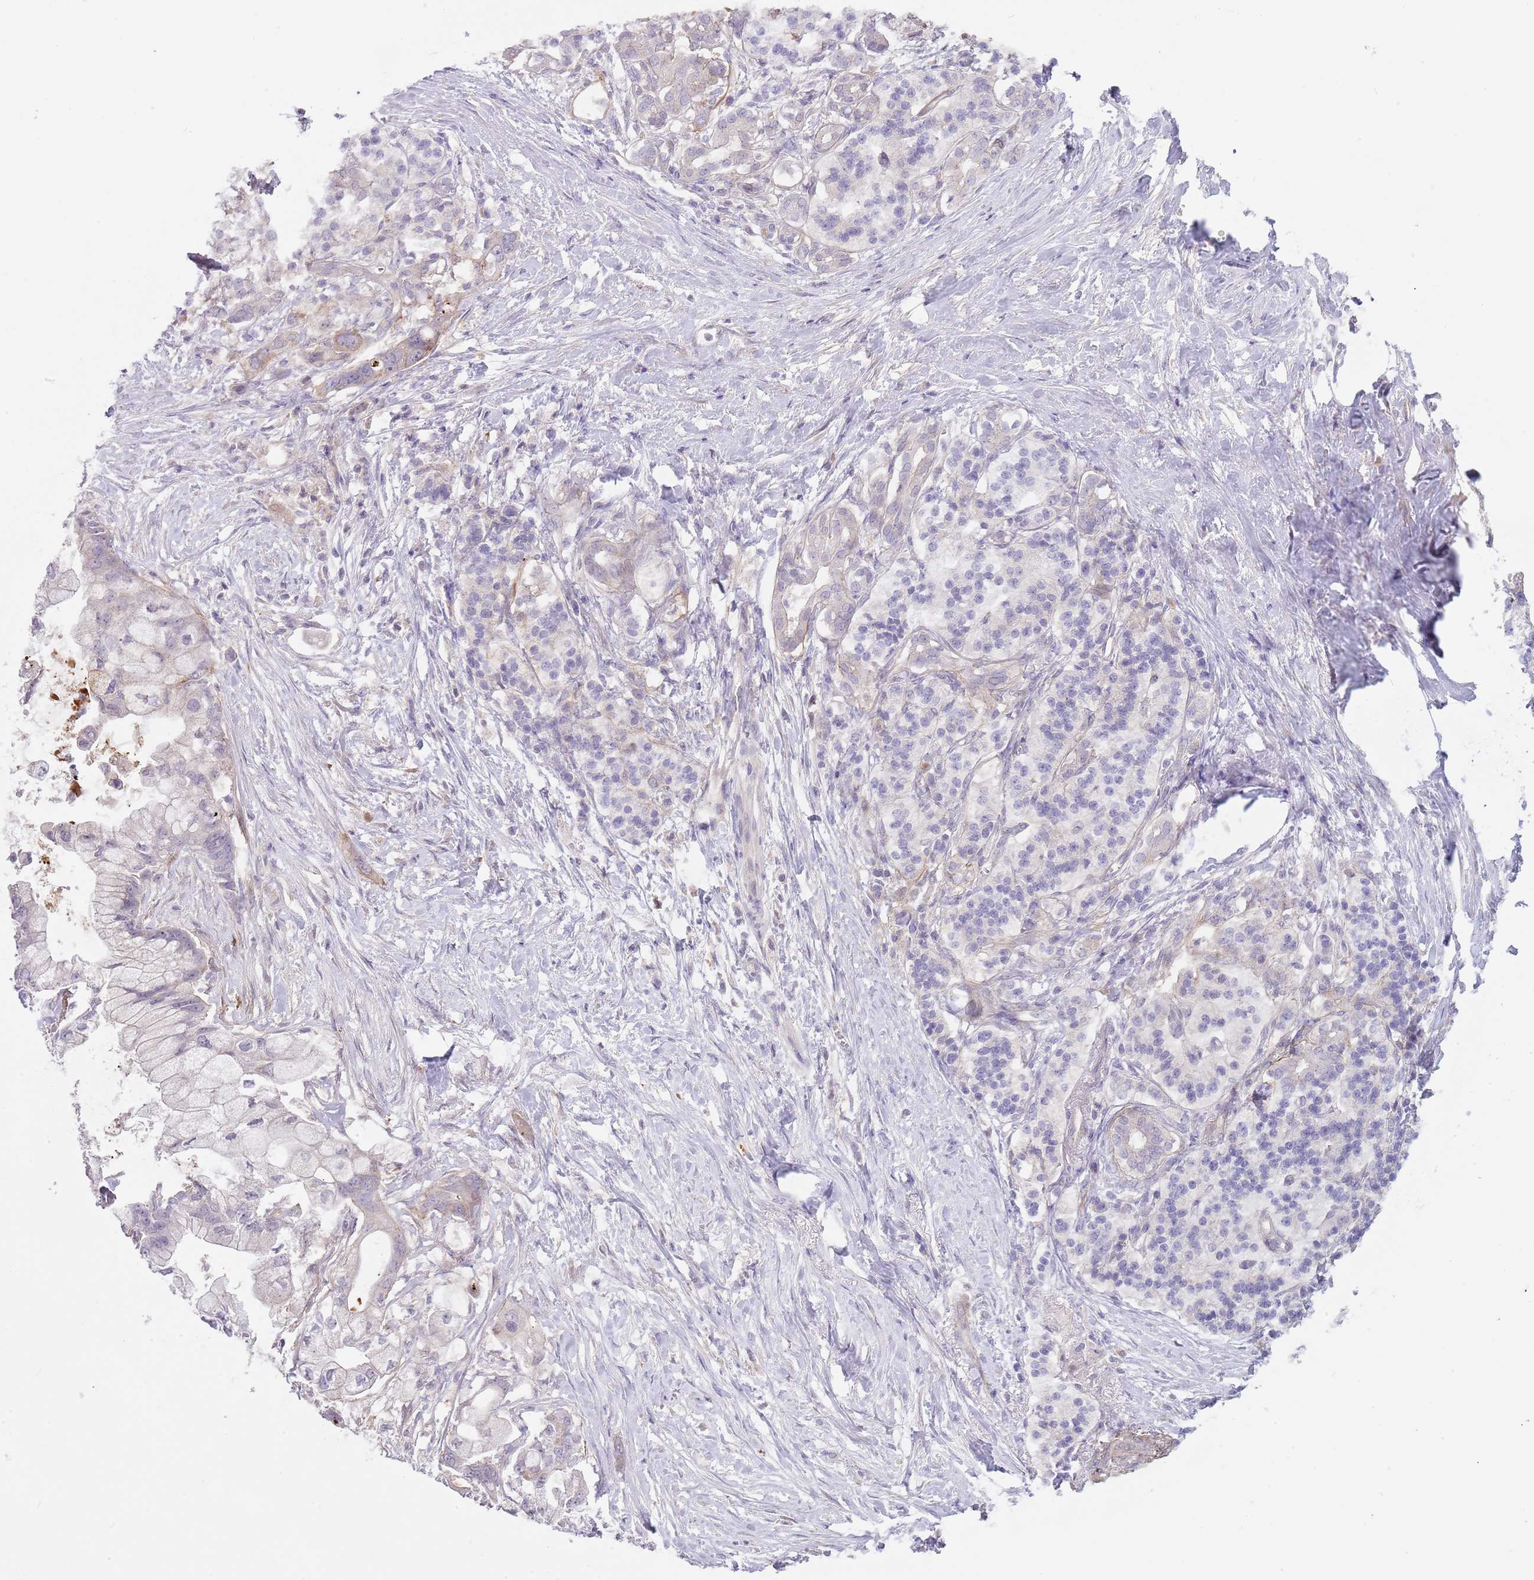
{"staining": {"intensity": "negative", "quantity": "none", "location": "none"}, "tissue": "pancreatic cancer", "cell_type": "Tumor cells", "image_type": "cancer", "snomed": [{"axis": "morphology", "description": "Adenocarcinoma, NOS"}, {"axis": "topography", "description": "Pancreas"}], "caption": "A photomicrograph of adenocarcinoma (pancreatic) stained for a protein shows no brown staining in tumor cells.", "gene": "TINAGL1", "patient": {"sex": "male", "age": 68}}